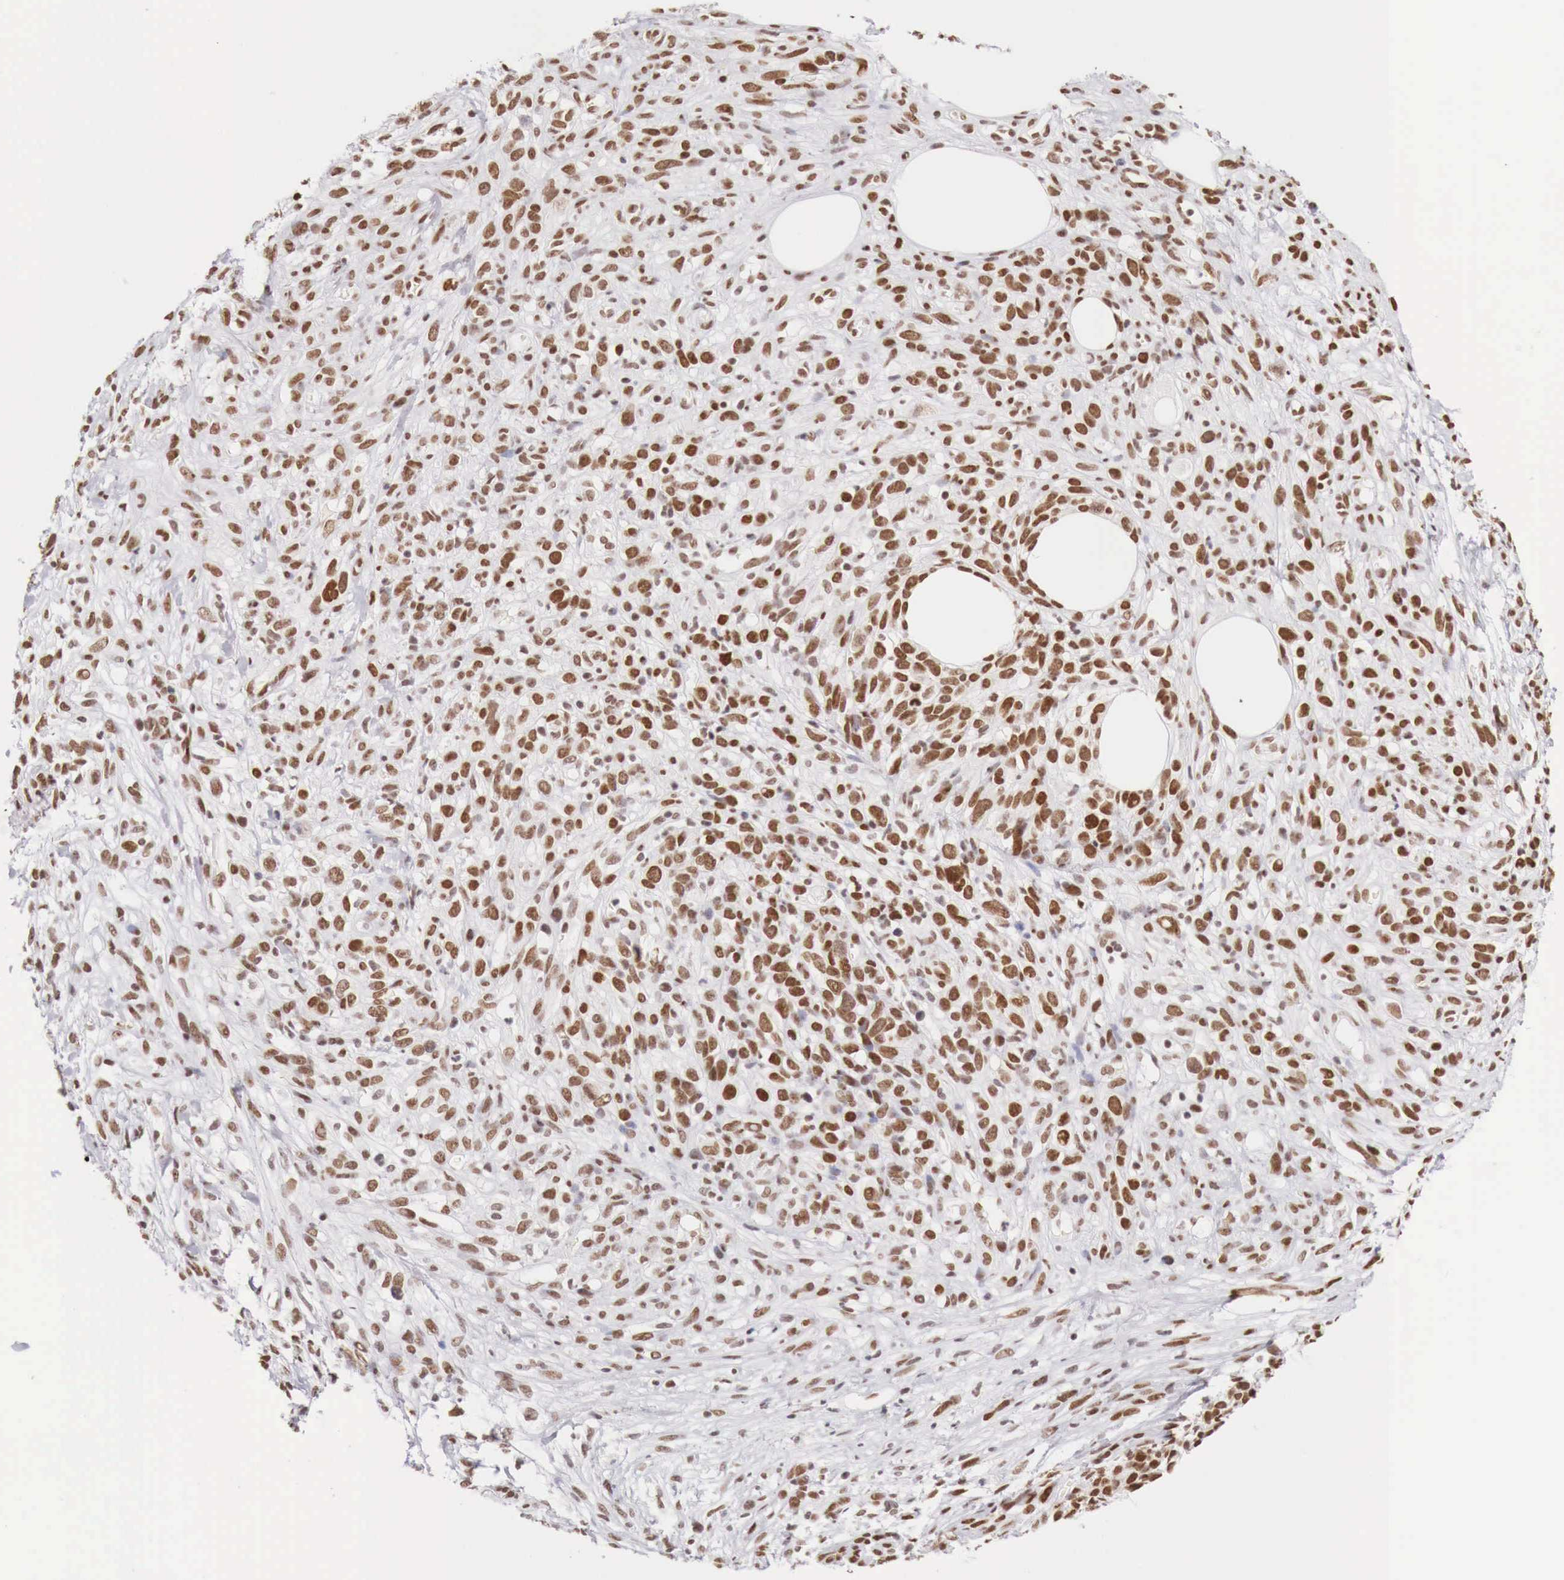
{"staining": {"intensity": "moderate", "quantity": "25%-75%", "location": "nuclear"}, "tissue": "melanoma", "cell_type": "Tumor cells", "image_type": "cancer", "snomed": [{"axis": "morphology", "description": "Malignant melanoma, NOS"}, {"axis": "topography", "description": "Skin"}], "caption": "Moderate nuclear positivity is identified in approximately 25%-75% of tumor cells in malignant melanoma.", "gene": "PHF14", "patient": {"sex": "female", "age": 85}}